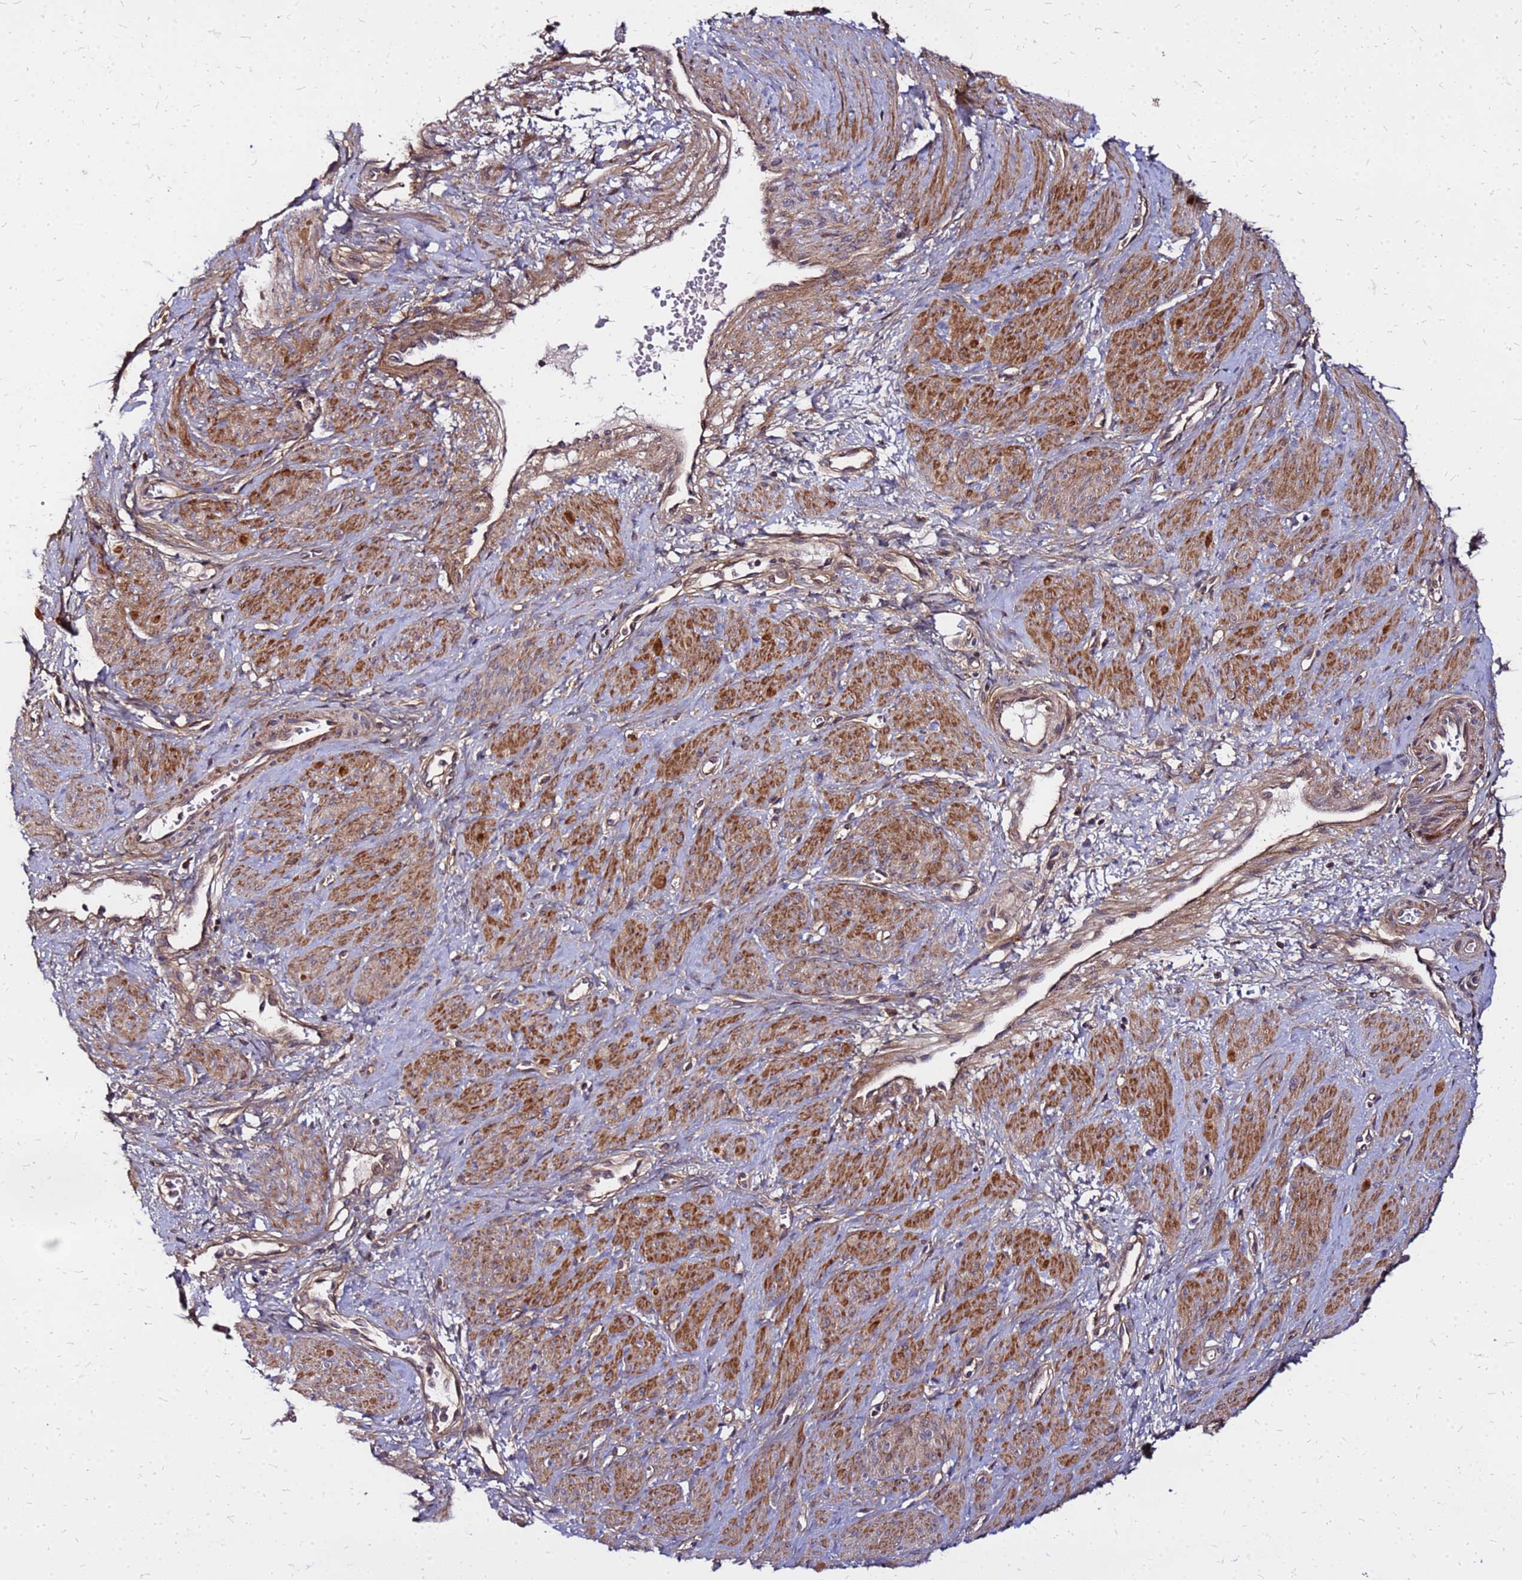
{"staining": {"intensity": "moderate", "quantity": "25%-75%", "location": "cytoplasmic/membranous"}, "tissue": "smooth muscle", "cell_type": "Smooth muscle cells", "image_type": "normal", "snomed": [{"axis": "morphology", "description": "Normal tissue, NOS"}, {"axis": "topography", "description": "Smooth muscle"}, {"axis": "topography", "description": "Uterus"}], "caption": "The micrograph shows immunohistochemical staining of normal smooth muscle. There is moderate cytoplasmic/membranous positivity is appreciated in about 25%-75% of smooth muscle cells. The protein of interest is stained brown, and the nuclei are stained in blue (DAB IHC with brightfield microscopy, high magnification).", "gene": "CYBC1", "patient": {"sex": "female", "age": 39}}